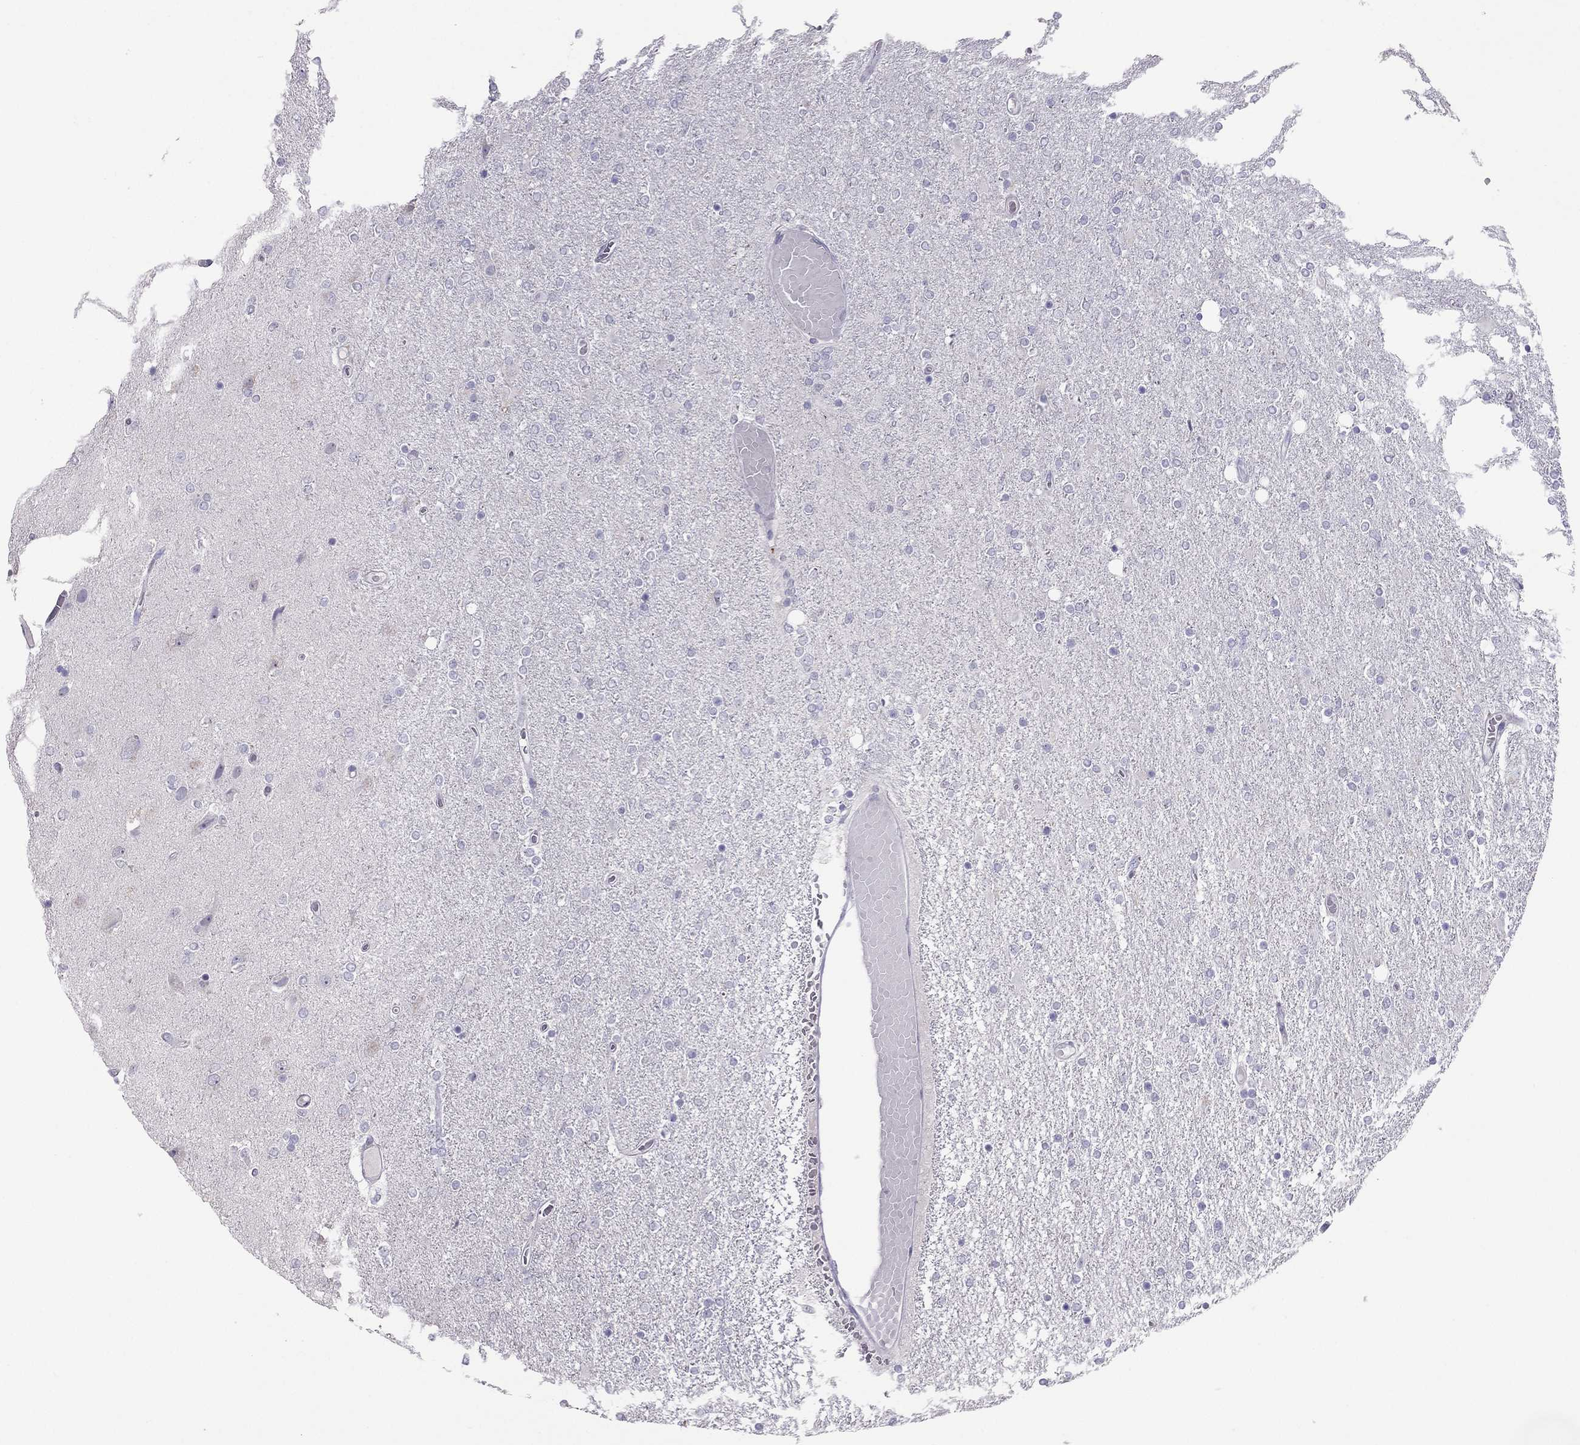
{"staining": {"intensity": "negative", "quantity": "none", "location": "none"}, "tissue": "glioma", "cell_type": "Tumor cells", "image_type": "cancer", "snomed": [{"axis": "morphology", "description": "Glioma, malignant, High grade"}, {"axis": "topography", "description": "Cerebral cortex"}], "caption": "Image shows no protein expression in tumor cells of glioma tissue.", "gene": "RGS8", "patient": {"sex": "male", "age": 70}}